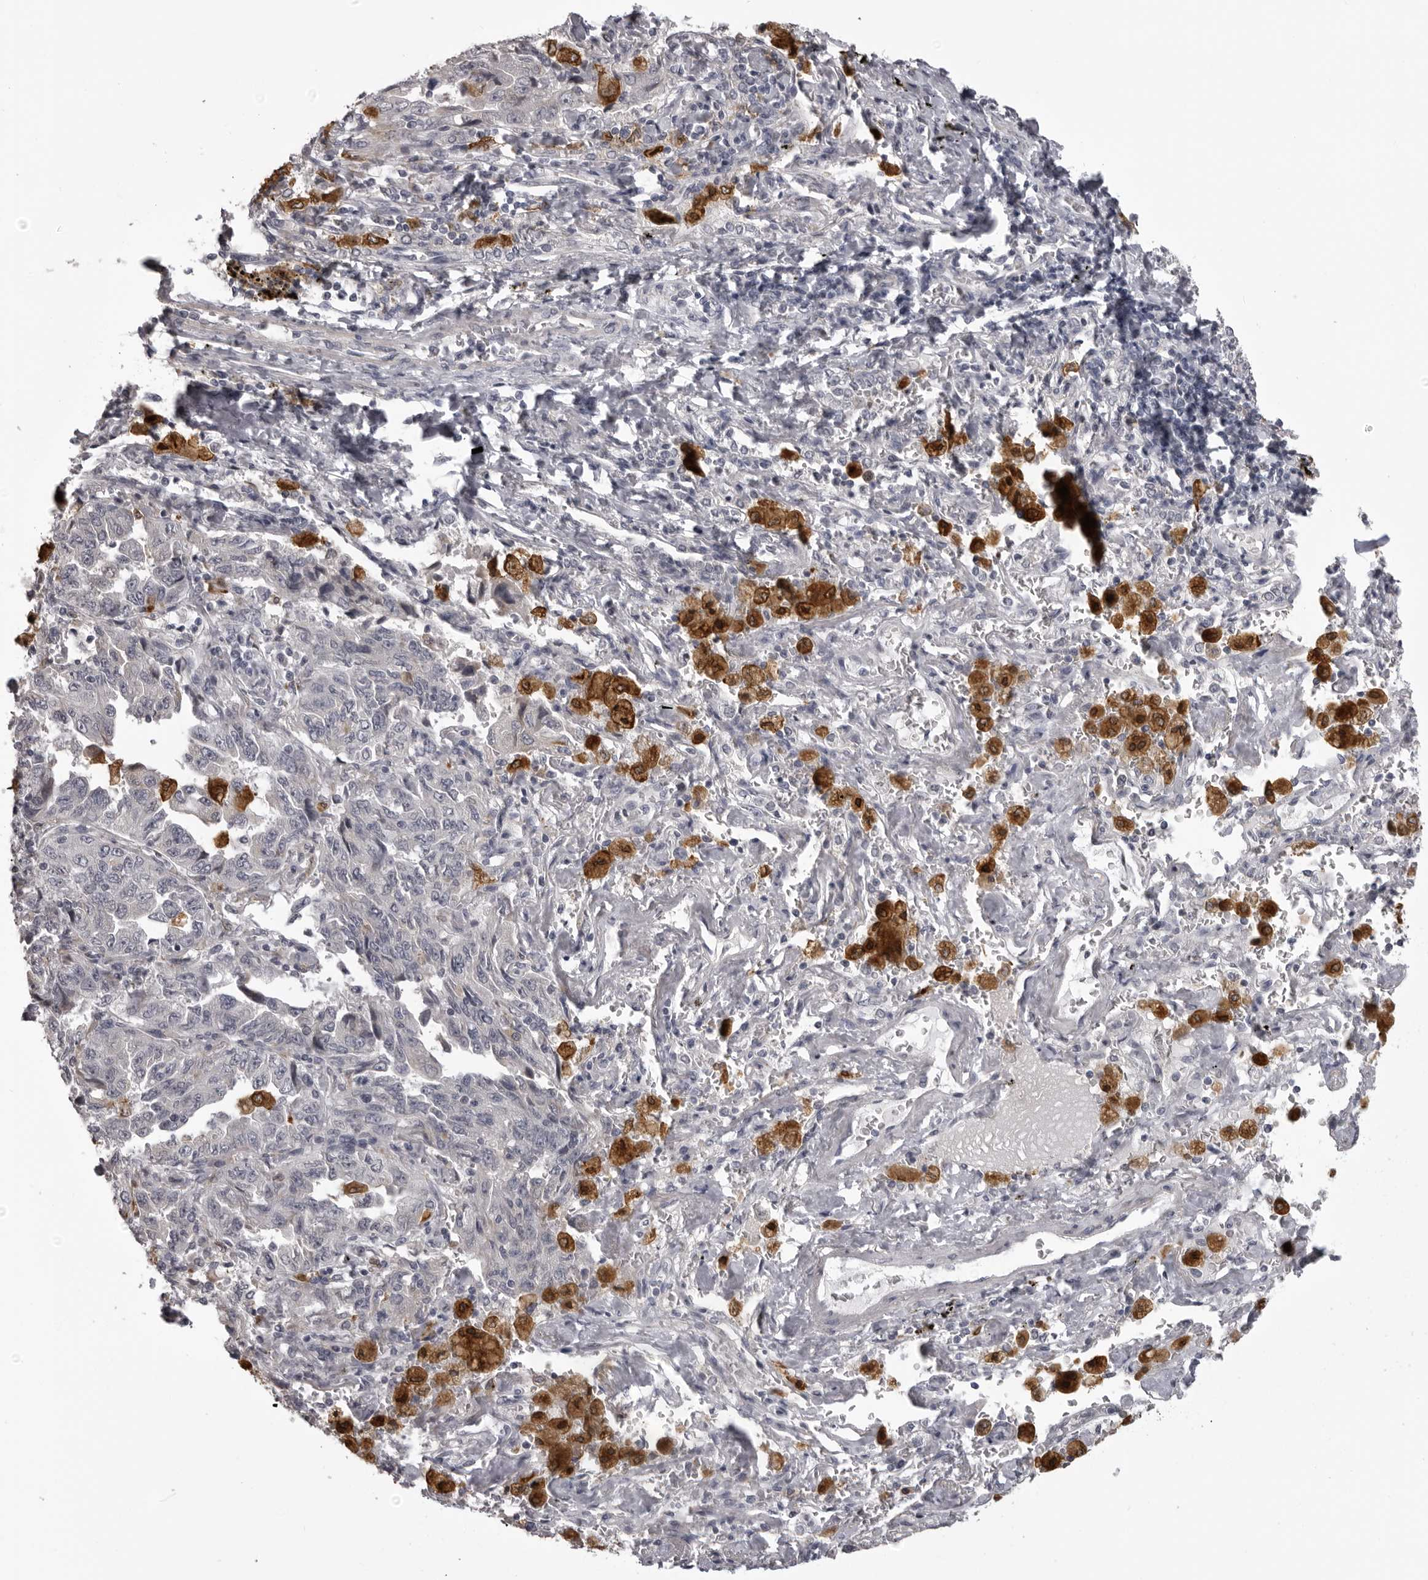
{"staining": {"intensity": "negative", "quantity": "none", "location": "none"}, "tissue": "lung cancer", "cell_type": "Tumor cells", "image_type": "cancer", "snomed": [{"axis": "morphology", "description": "Adenocarcinoma, NOS"}, {"axis": "topography", "description": "Lung"}], "caption": "DAB (3,3'-diaminobenzidine) immunohistochemical staining of adenocarcinoma (lung) shows no significant positivity in tumor cells.", "gene": "NCEH1", "patient": {"sex": "female", "age": 51}}